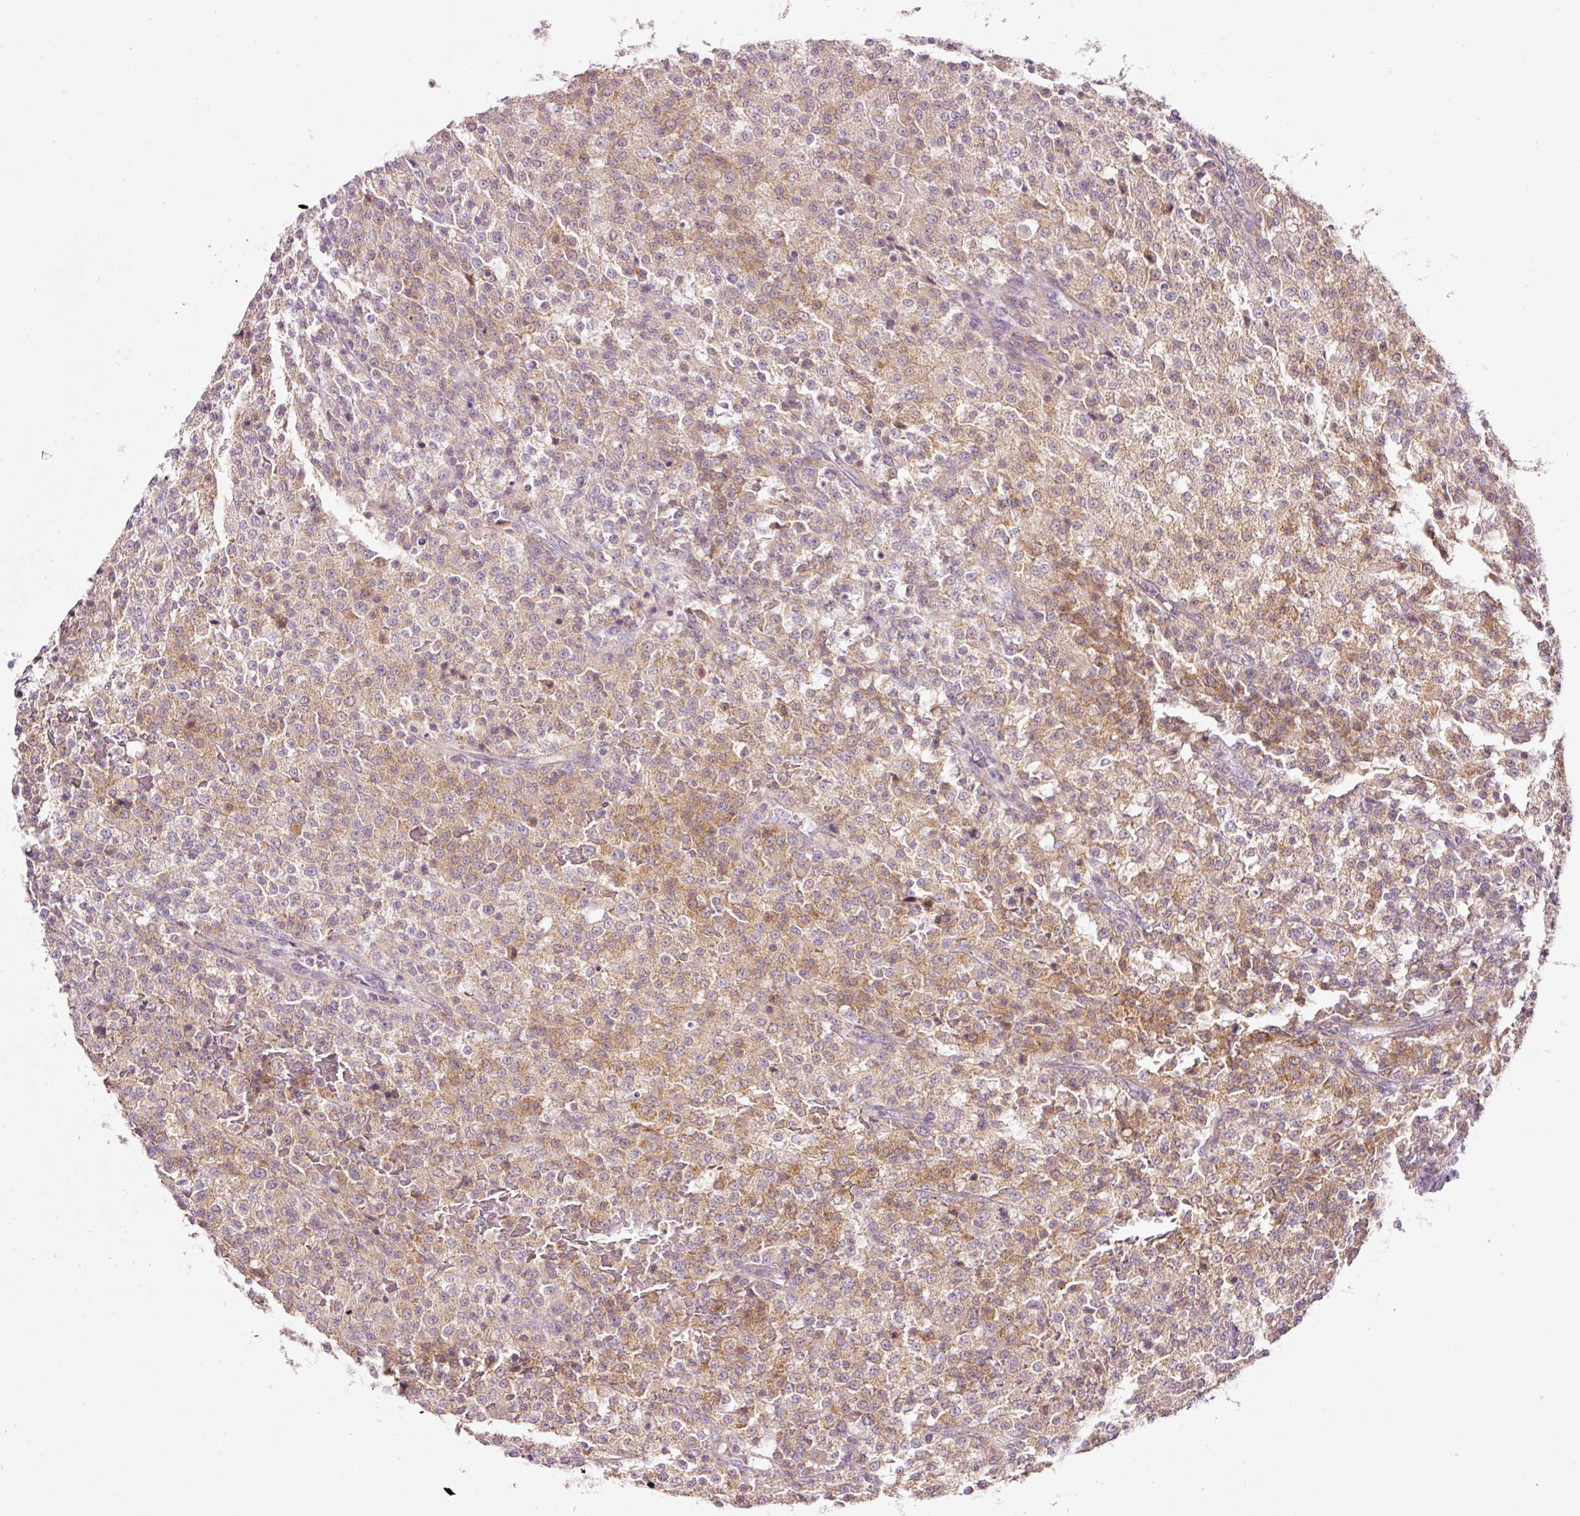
{"staining": {"intensity": "moderate", "quantity": "25%-75%", "location": "cytoplasmic/membranous"}, "tissue": "testis cancer", "cell_type": "Tumor cells", "image_type": "cancer", "snomed": [{"axis": "morphology", "description": "Seminoma, NOS"}, {"axis": "topography", "description": "Testis"}], "caption": "About 25%-75% of tumor cells in human testis cancer (seminoma) exhibit moderate cytoplasmic/membranous protein expression as visualized by brown immunohistochemical staining.", "gene": "FAM78B", "patient": {"sex": "male", "age": 59}}